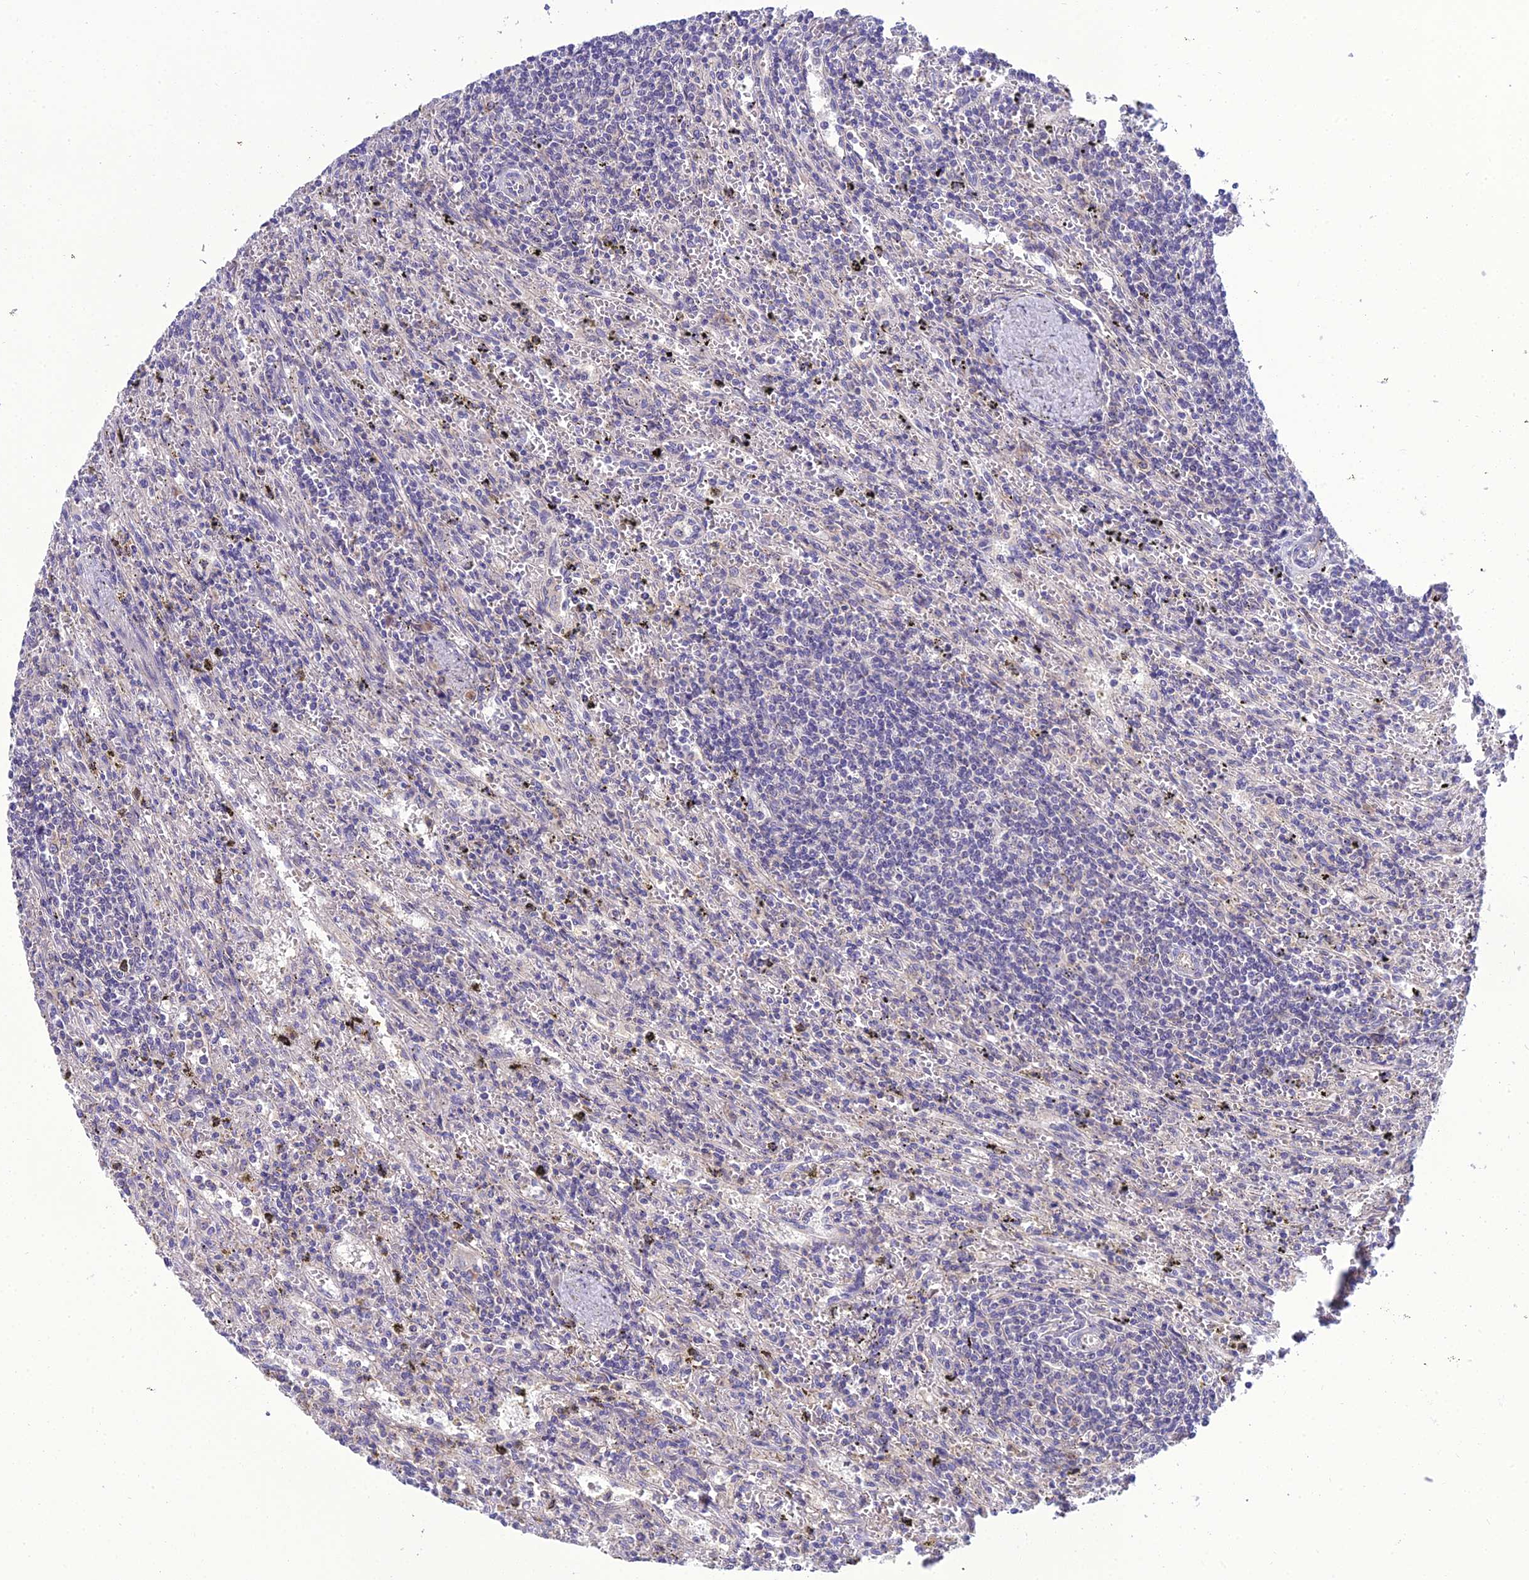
{"staining": {"intensity": "negative", "quantity": "none", "location": "none"}, "tissue": "lymphoma", "cell_type": "Tumor cells", "image_type": "cancer", "snomed": [{"axis": "morphology", "description": "Malignant lymphoma, non-Hodgkin's type, Low grade"}, {"axis": "topography", "description": "Spleen"}], "caption": "An IHC image of lymphoma is shown. There is no staining in tumor cells of lymphoma. (DAB immunohistochemistry visualized using brightfield microscopy, high magnification).", "gene": "GOLPH3", "patient": {"sex": "male", "age": 76}}